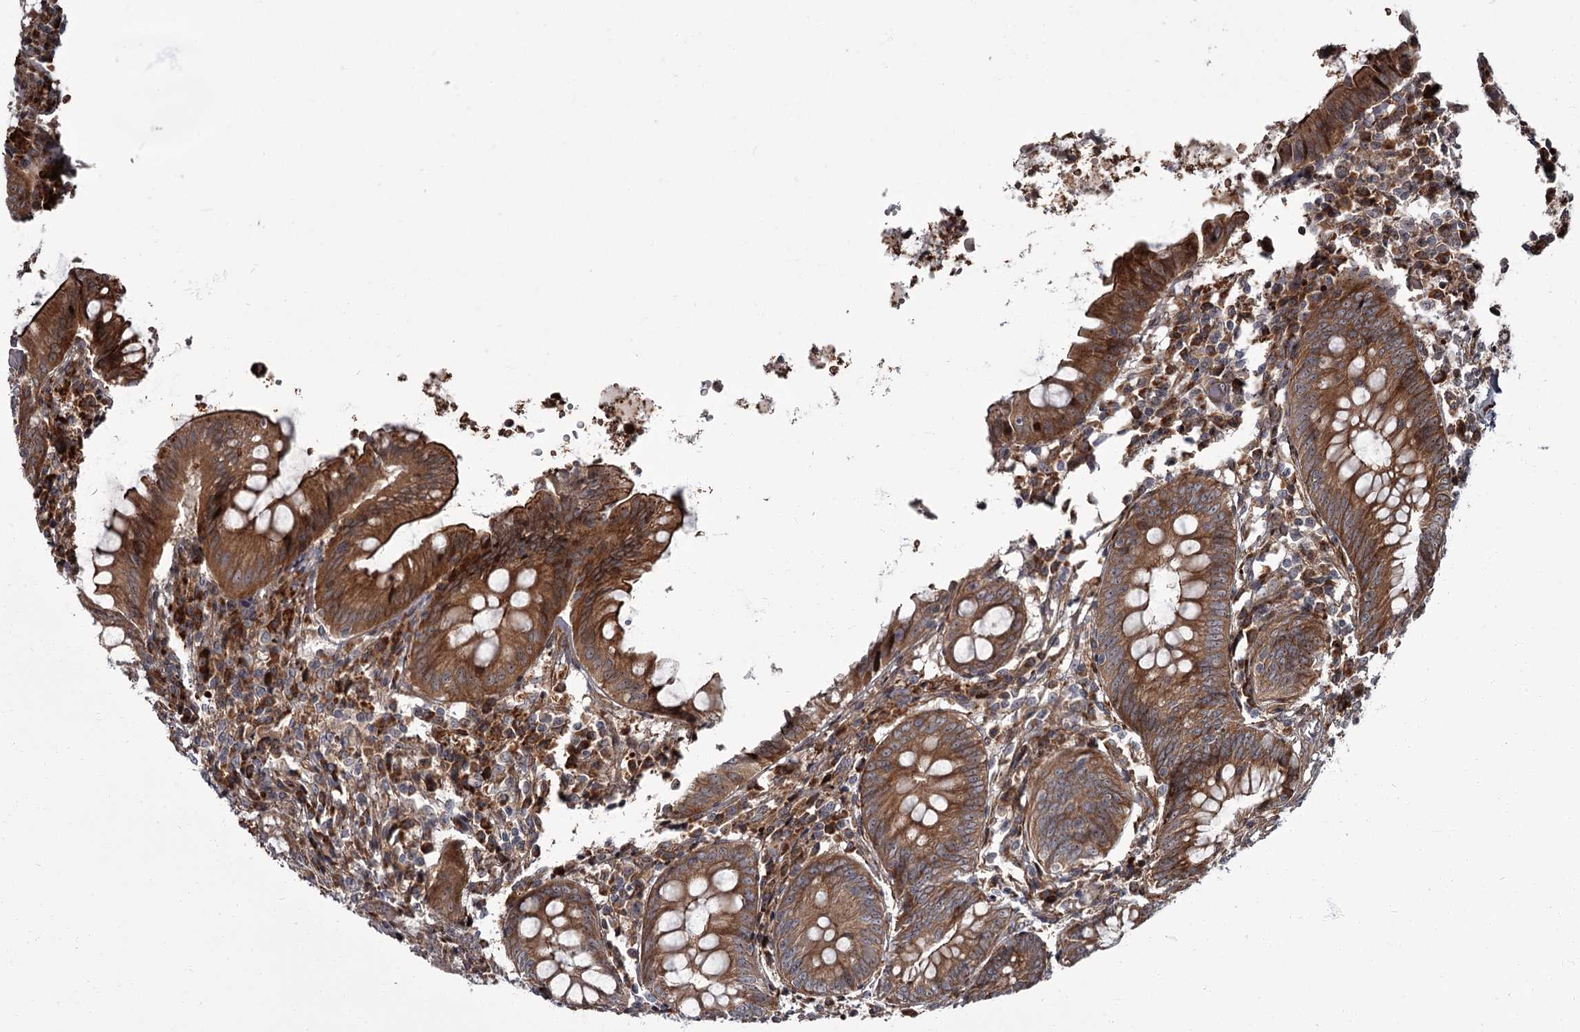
{"staining": {"intensity": "moderate", "quantity": ">75%", "location": "cytoplasmic/membranous"}, "tissue": "appendix", "cell_type": "Glandular cells", "image_type": "normal", "snomed": [{"axis": "morphology", "description": "Normal tissue, NOS"}, {"axis": "topography", "description": "Appendix"}], "caption": "A micrograph showing moderate cytoplasmic/membranous expression in about >75% of glandular cells in normal appendix, as visualized by brown immunohistochemical staining.", "gene": "THAP9", "patient": {"sex": "female", "age": 54}}